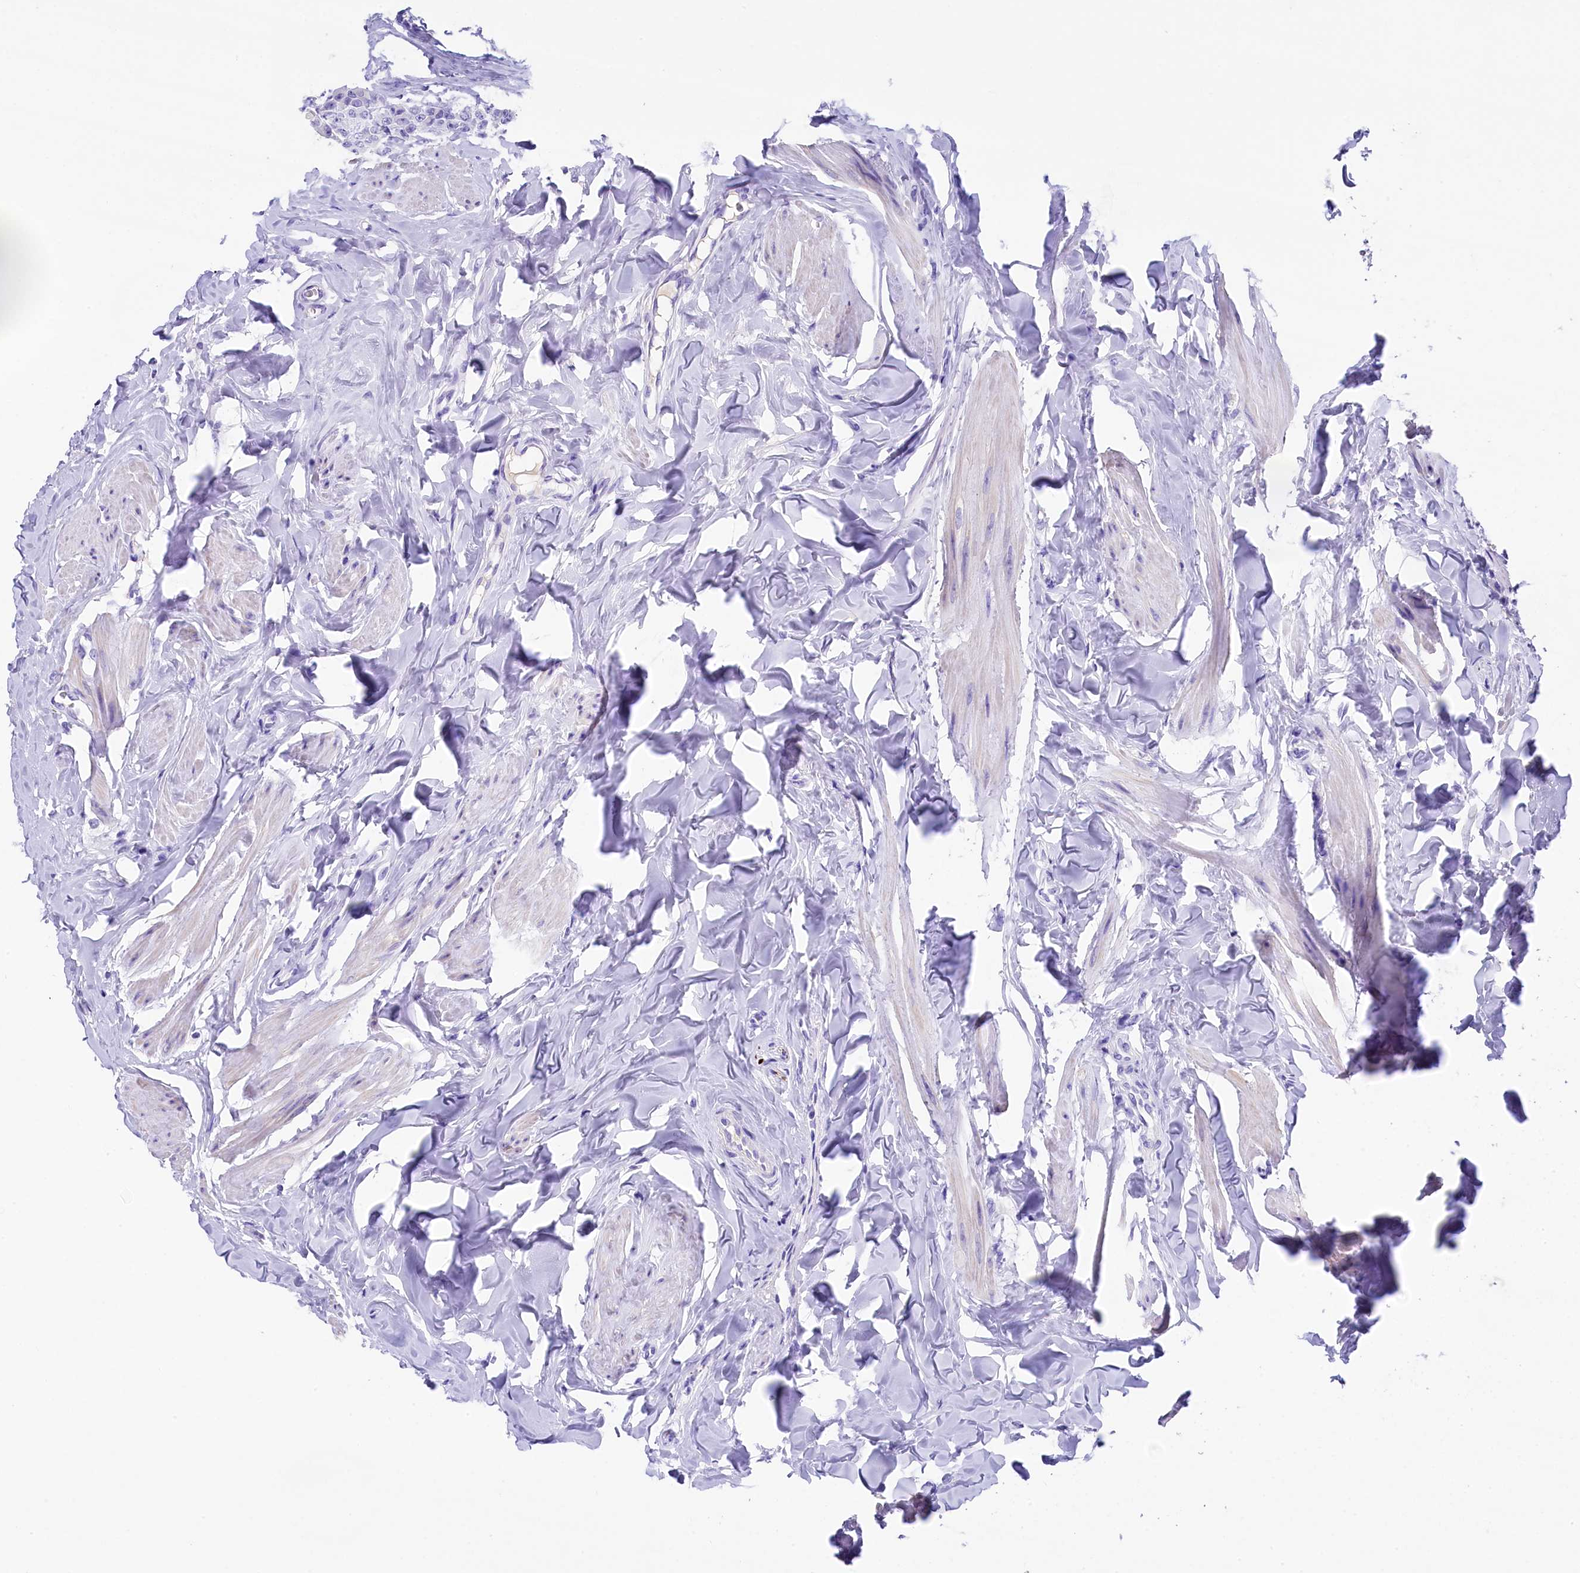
{"staining": {"intensity": "negative", "quantity": "none", "location": "none"}, "tissue": "breast cancer", "cell_type": "Tumor cells", "image_type": "cancer", "snomed": [{"axis": "morphology", "description": "Duct carcinoma"}, {"axis": "topography", "description": "Breast"}], "caption": "Immunohistochemical staining of human intraductal carcinoma (breast) demonstrates no significant positivity in tumor cells.", "gene": "SKIDA1", "patient": {"sex": "female", "age": 40}}